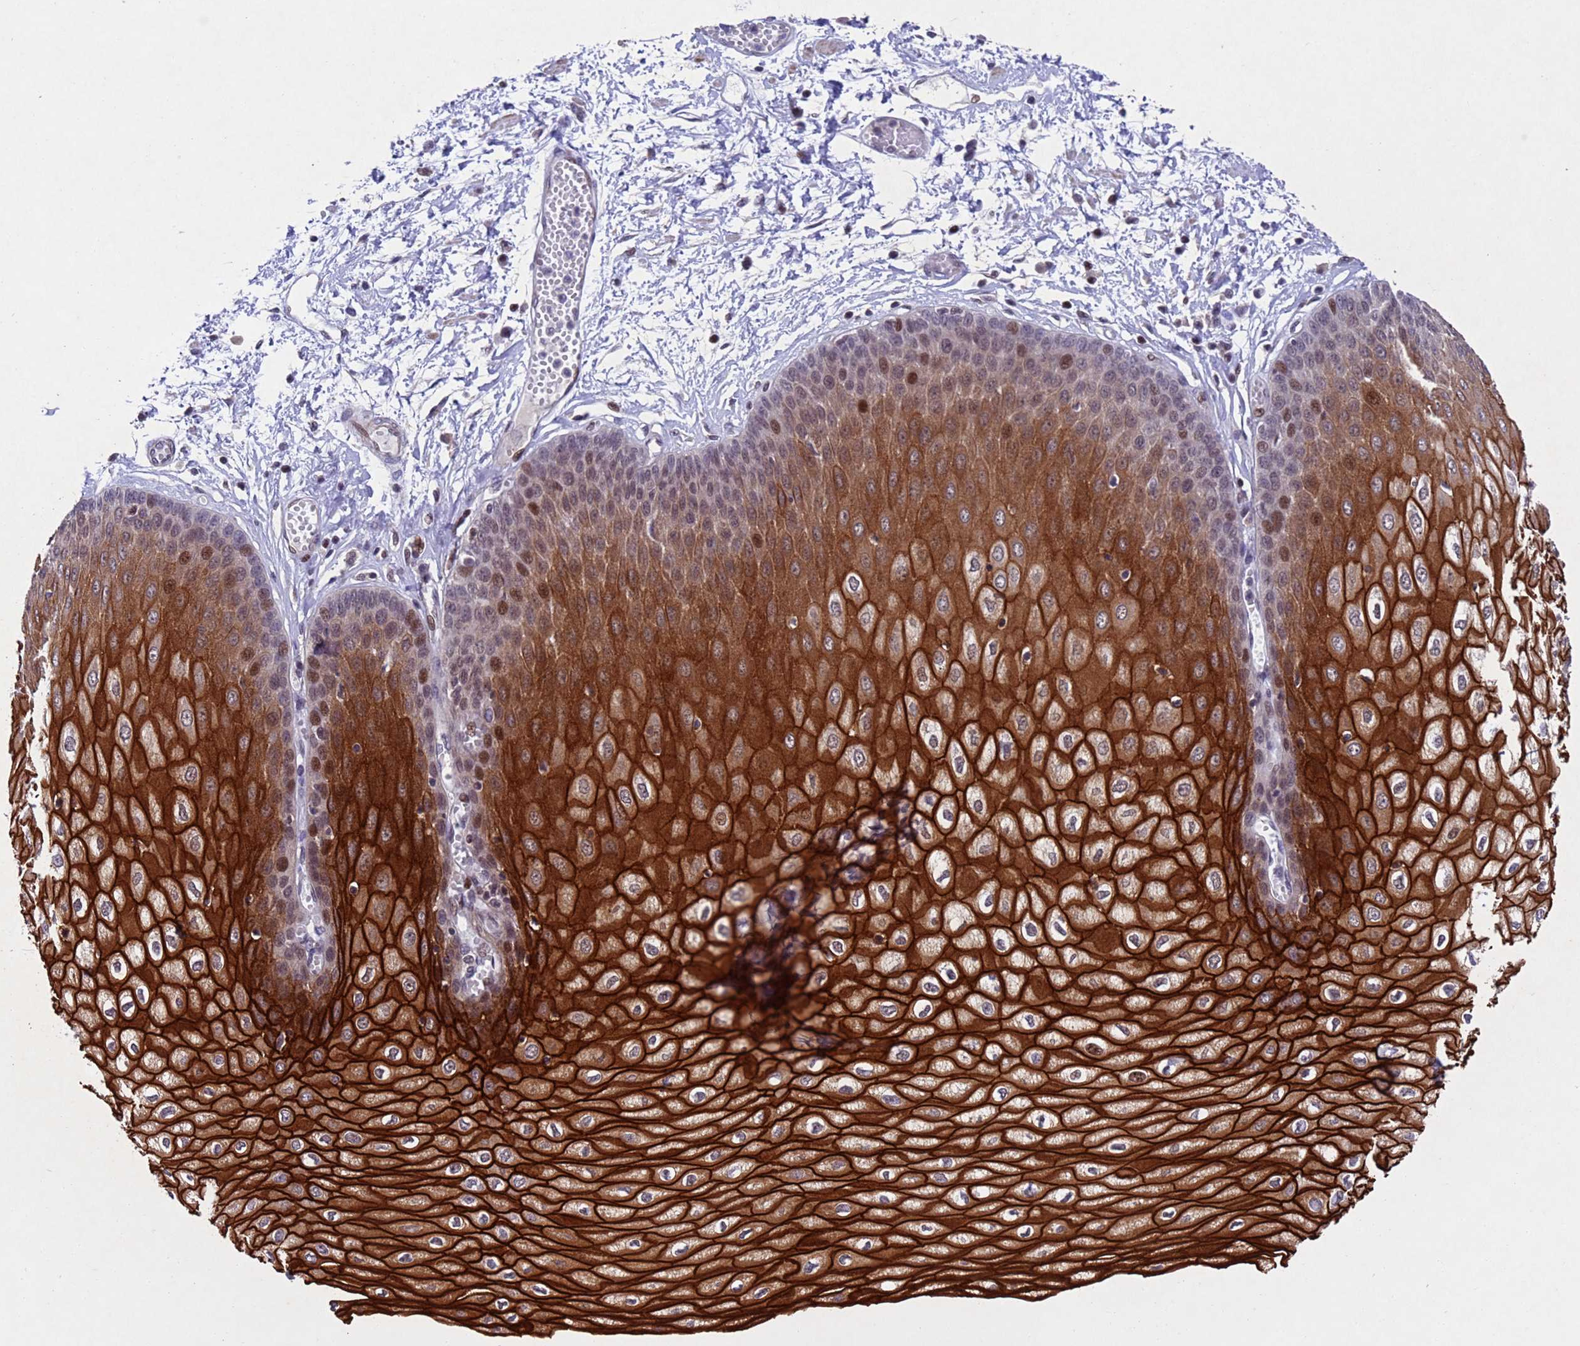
{"staining": {"intensity": "strong", "quantity": ">75%", "location": "cytoplasmic/membranous,nuclear"}, "tissue": "esophagus", "cell_type": "Squamous epithelial cells", "image_type": "normal", "snomed": [{"axis": "morphology", "description": "Normal tissue, NOS"}, {"axis": "topography", "description": "Esophagus"}], "caption": "Immunohistochemical staining of normal human esophagus displays high levels of strong cytoplasmic/membranous,nuclear positivity in approximately >75% of squamous epithelial cells.", "gene": "TBK1", "patient": {"sex": "male", "age": 60}}